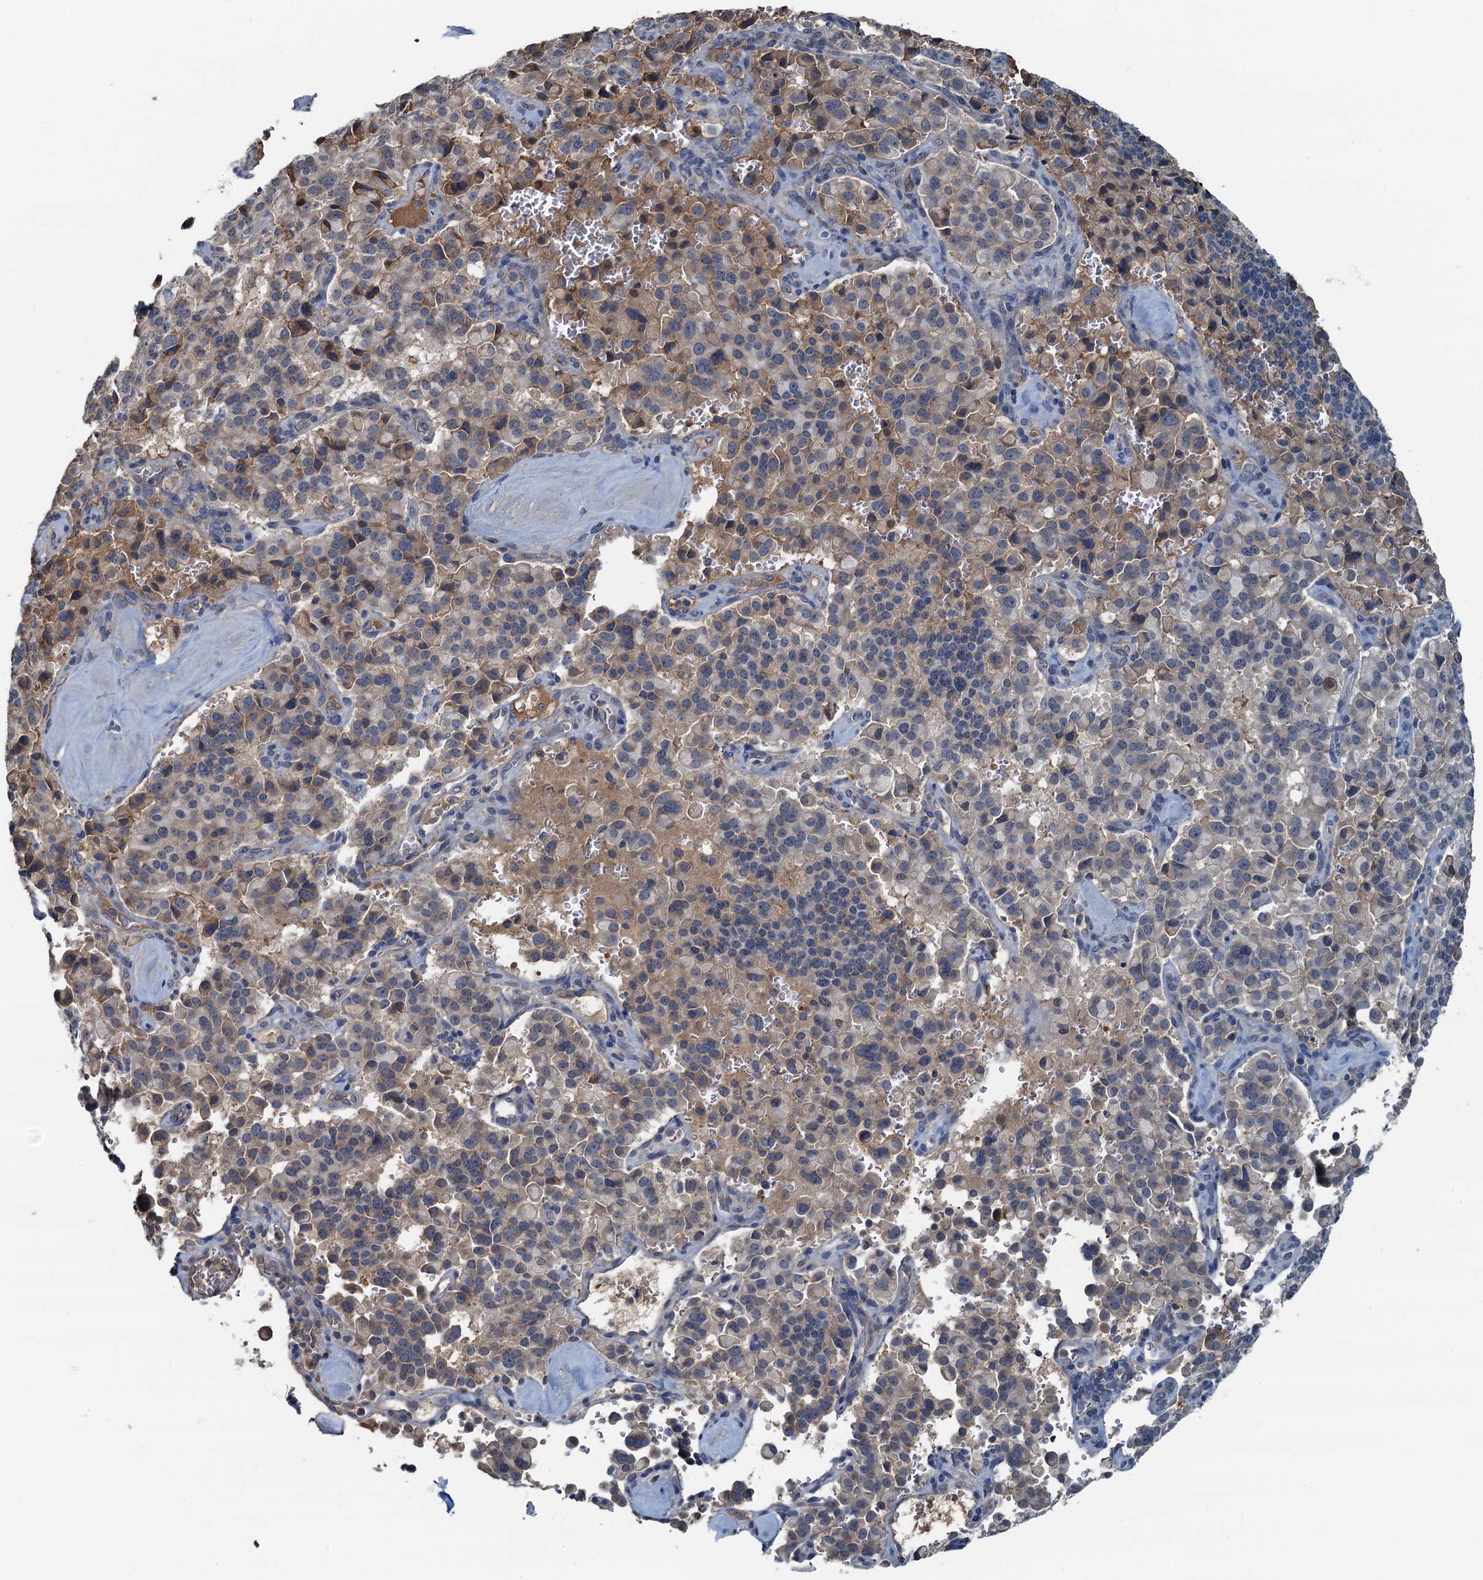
{"staining": {"intensity": "weak", "quantity": "25%-75%", "location": "cytoplasmic/membranous"}, "tissue": "pancreatic cancer", "cell_type": "Tumor cells", "image_type": "cancer", "snomed": [{"axis": "morphology", "description": "Adenocarcinoma, NOS"}, {"axis": "topography", "description": "Pancreas"}], "caption": "The immunohistochemical stain highlights weak cytoplasmic/membranous positivity in tumor cells of pancreatic cancer (adenocarcinoma) tissue.", "gene": "LSM14B", "patient": {"sex": "male", "age": 65}}